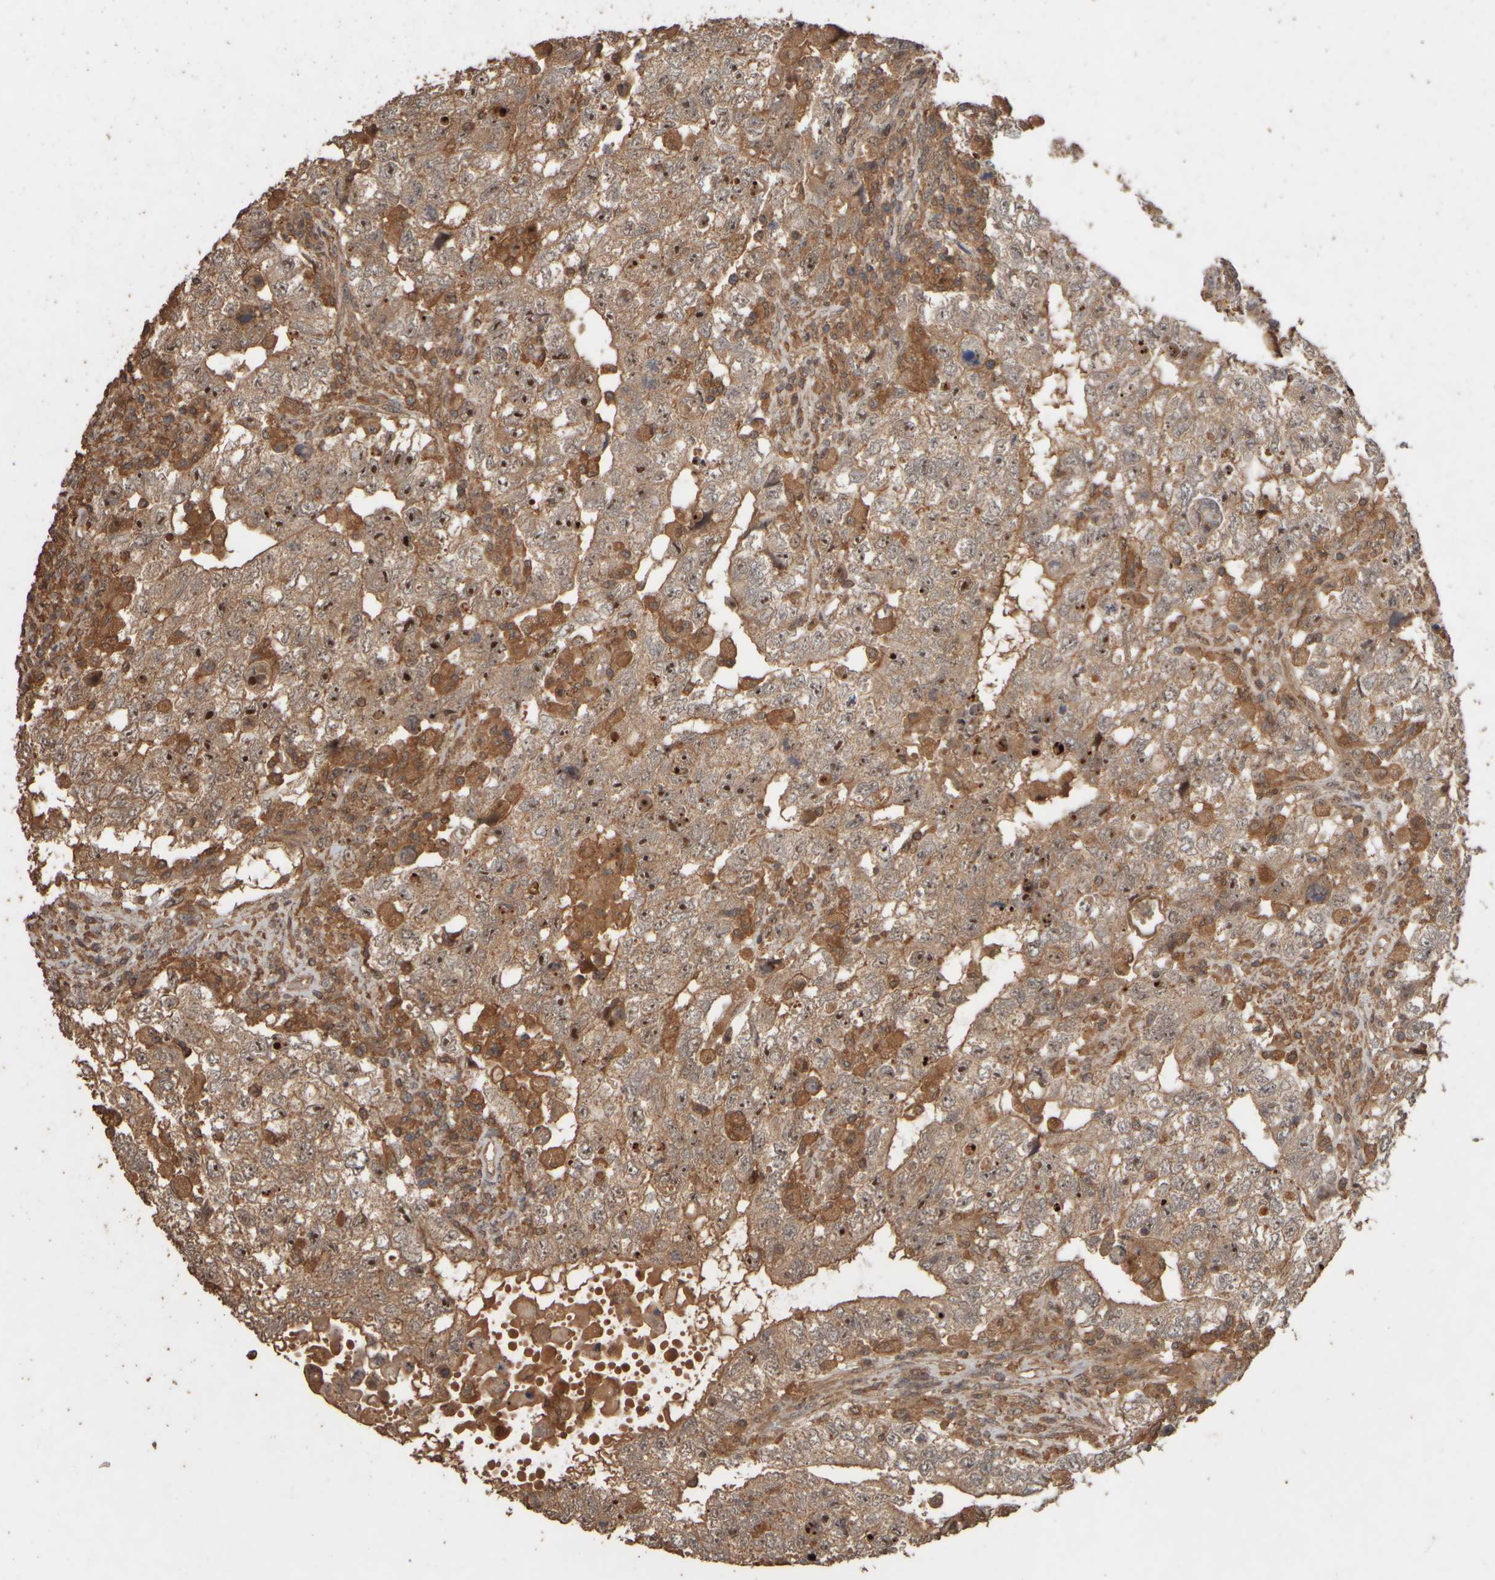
{"staining": {"intensity": "strong", "quantity": "25%-75%", "location": "cytoplasmic/membranous,nuclear"}, "tissue": "testis cancer", "cell_type": "Tumor cells", "image_type": "cancer", "snomed": [{"axis": "morphology", "description": "Carcinoma, Embryonal, NOS"}, {"axis": "topography", "description": "Testis"}], "caption": "Immunohistochemistry (IHC) histopathology image of testis cancer stained for a protein (brown), which displays high levels of strong cytoplasmic/membranous and nuclear positivity in about 25%-75% of tumor cells.", "gene": "SPHK1", "patient": {"sex": "male", "age": 36}}